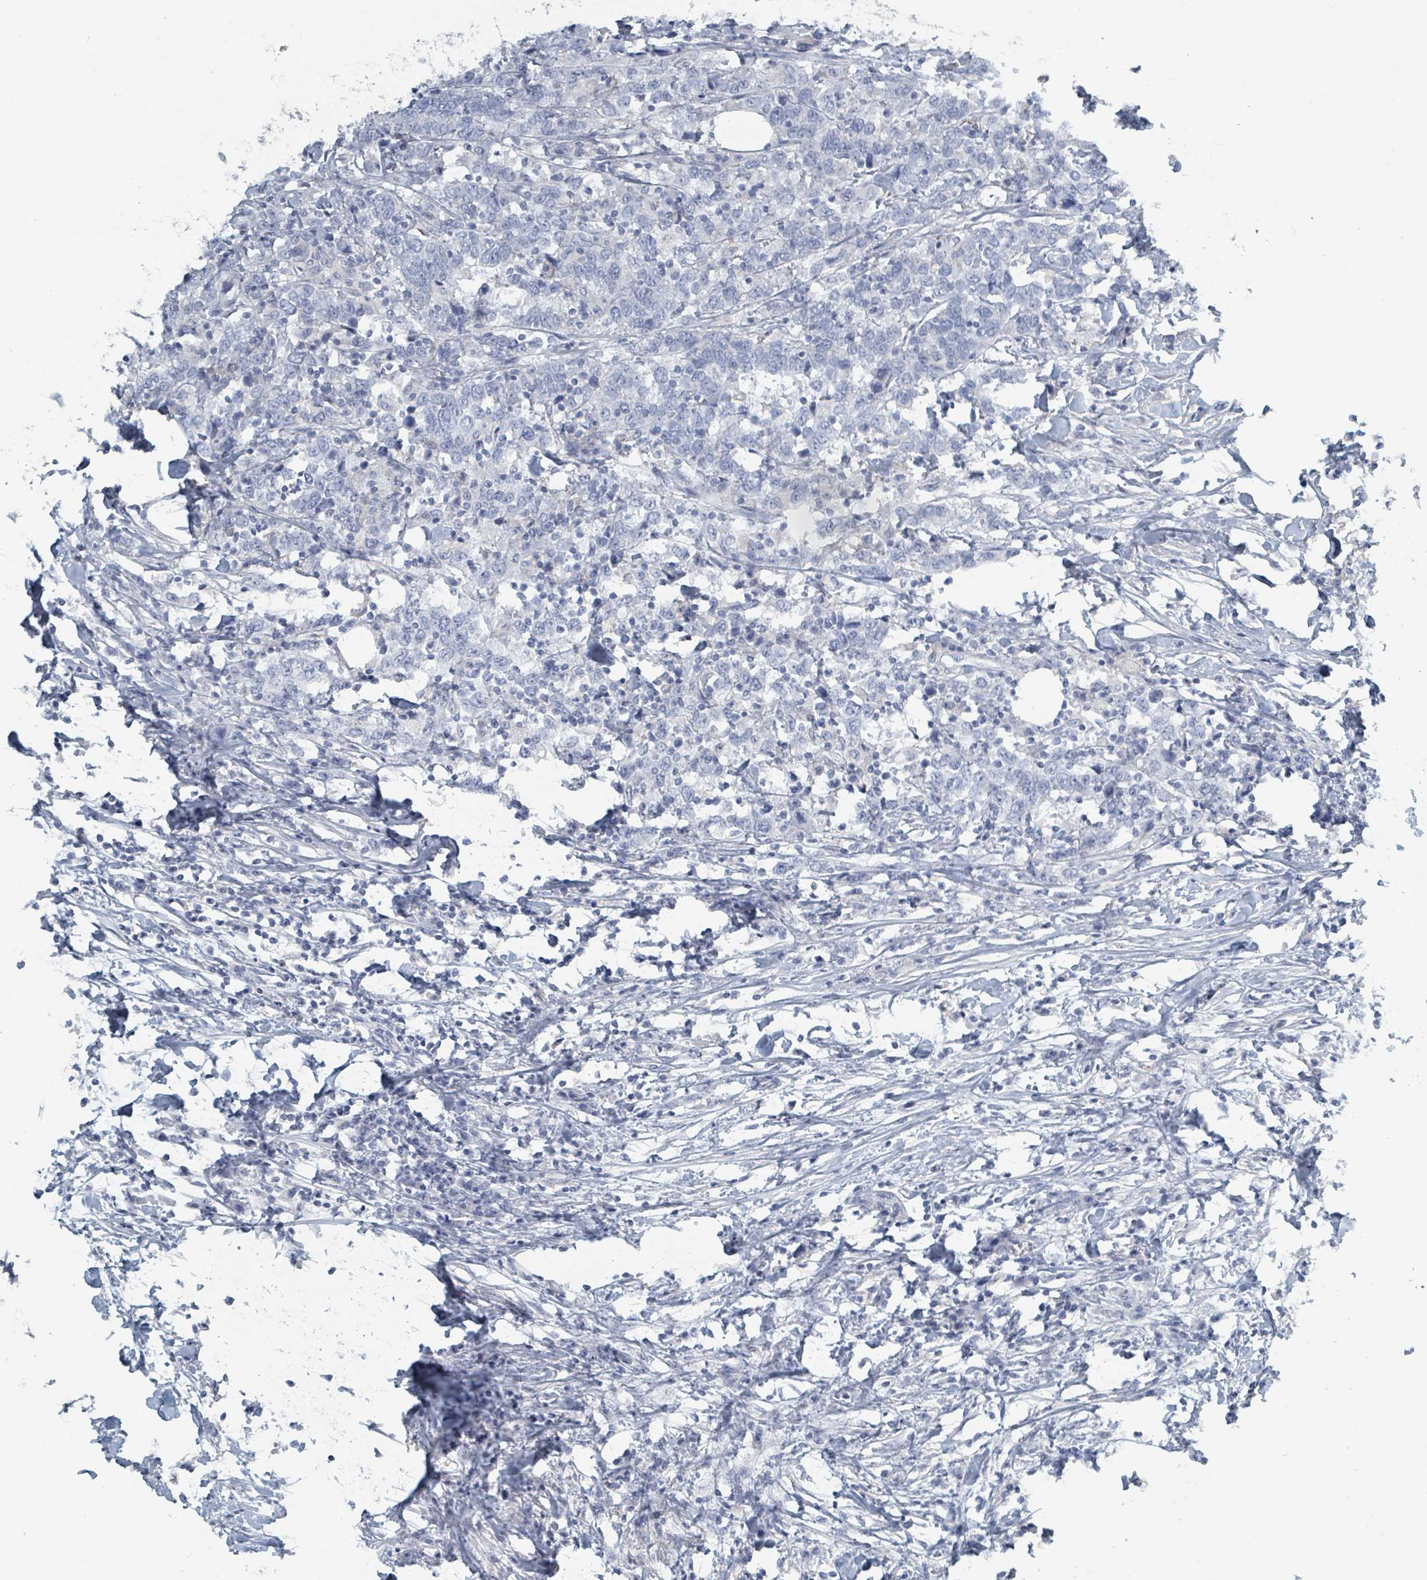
{"staining": {"intensity": "negative", "quantity": "none", "location": "none"}, "tissue": "urothelial cancer", "cell_type": "Tumor cells", "image_type": "cancer", "snomed": [{"axis": "morphology", "description": "Urothelial carcinoma, High grade"}, {"axis": "topography", "description": "Urinary bladder"}], "caption": "Urothelial cancer was stained to show a protein in brown. There is no significant expression in tumor cells. (DAB (3,3'-diaminobenzidine) immunohistochemistry visualized using brightfield microscopy, high magnification).", "gene": "HEATR5A", "patient": {"sex": "male", "age": 61}}